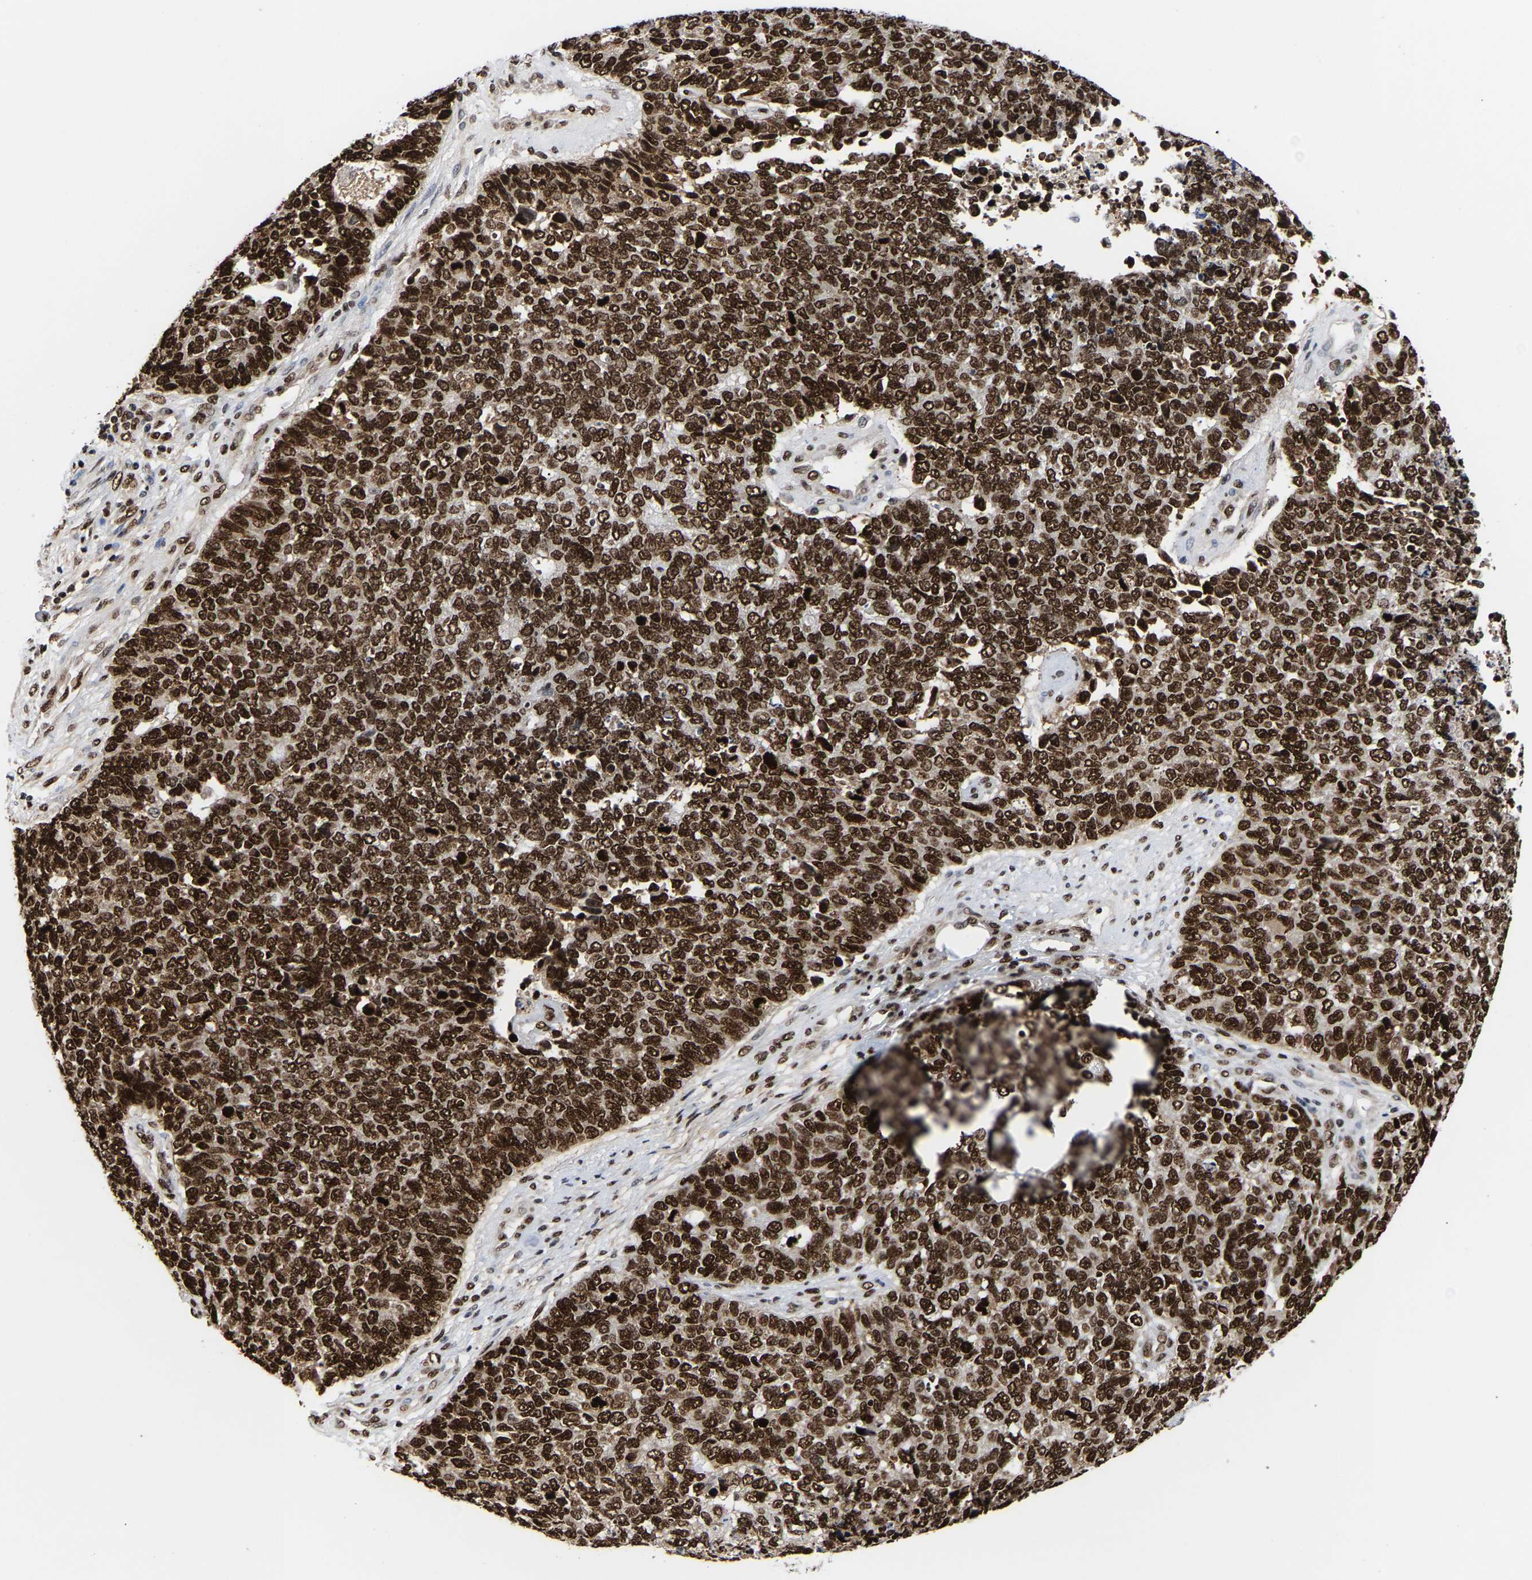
{"staining": {"intensity": "strong", "quantity": ">75%", "location": "nuclear"}, "tissue": "cervical cancer", "cell_type": "Tumor cells", "image_type": "cancer", "snomed": [{"axis": "morphology", "description": "Squamous cell carcinoma, NOS"}, {"axis": "topography", "description": "Cervix"}], "caption": "Protein staining by immunohistochemistry demonstrates strong nuclear staining in approximately >75% of tumor cells in cervical cancer (squamous cell carcinoma).", "gene": "PSIP1", "patient": {"sex": "female", "age": 63}}